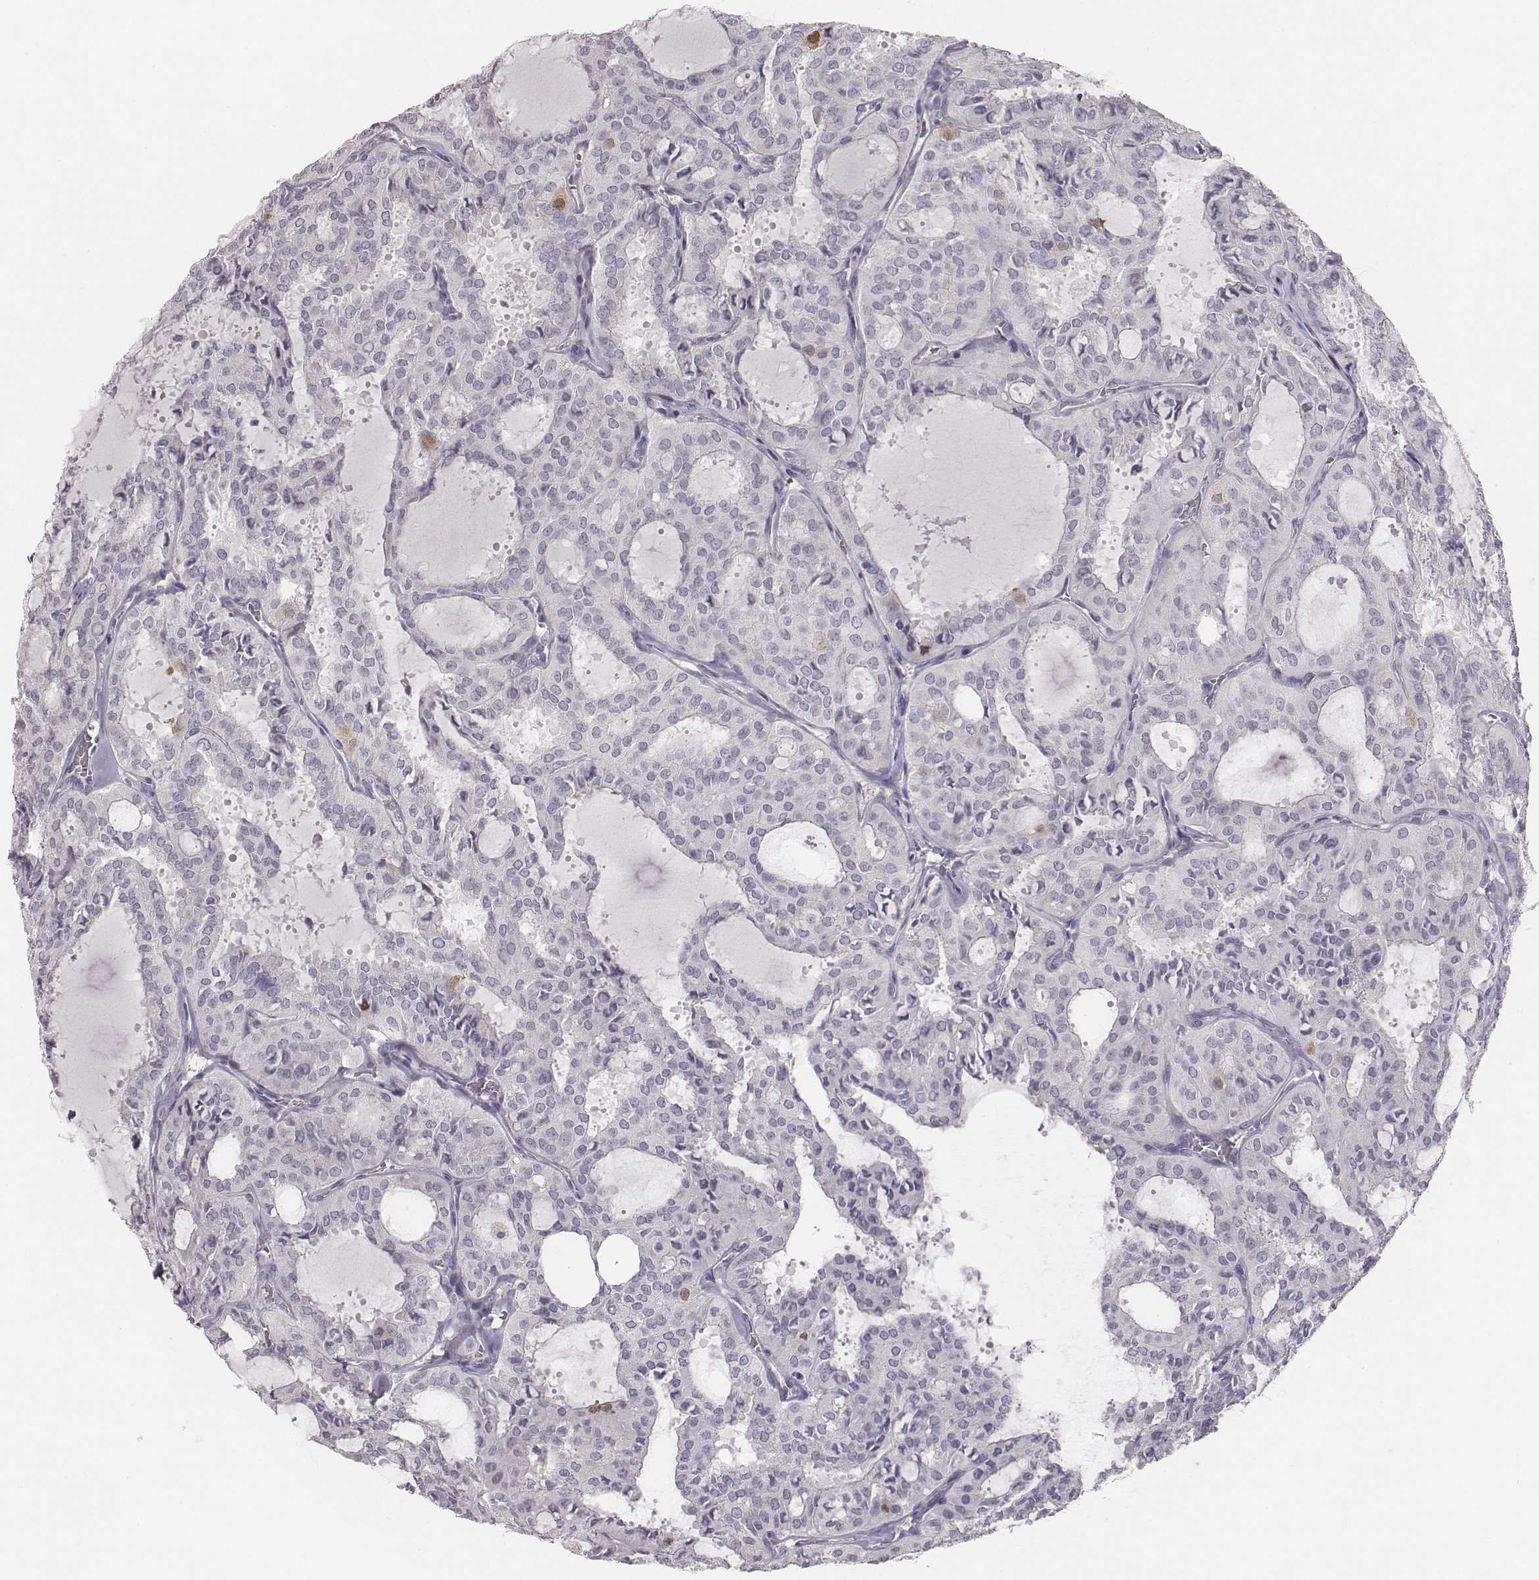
{"staining": {"intensity": "negative", "quantity": "none", "location": "none"}, "tissue": "thyroid cancer", "cell_type": "Tumor cells", "image_type": "cancer", "snomed": [{"axis": "morphology", "description": "Follicular adenoma carcinoma, NOS"}, {"axis": "topography", "description": "Thyroid gland"}], "caption": "Immunohistochemistry (IHC) photomicrograph of follicular adenoma carcinoma (thyroid) stained for a protein (brown), which reveals no expression in tumor cells.", "gene": "PBK", "patient": {"sex": "male", "age": 75}}